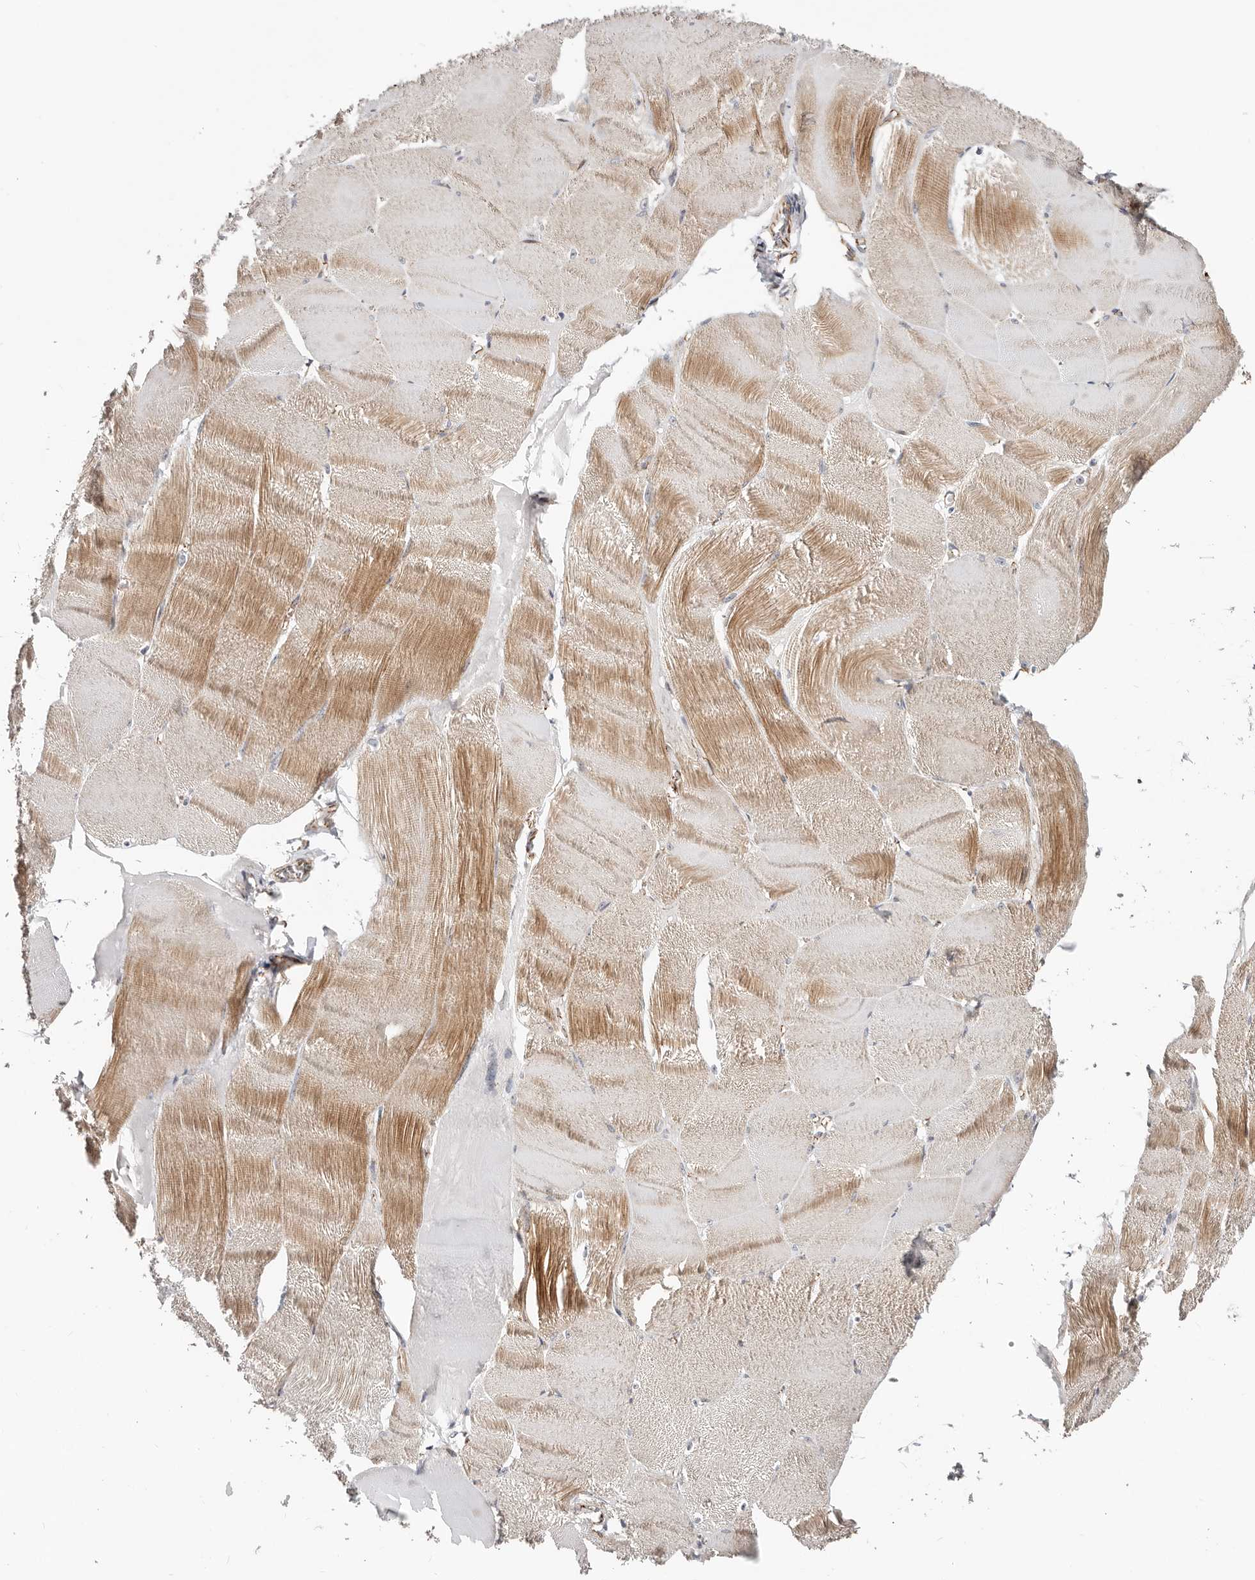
{"staining": {"intensity": "moderate", "quantity": "<25%", "location": "cytoplasmic/membranous"}, "tissue": "skeletal muscle", "cell_type": "Myocytes", "image_type": "normal", "snomed": [{"axis": "morphology", "description": "Normal tissue, NOS"}, {"axis": "morphology", "description": "Basal cell carcinoma"}, {"axis": "topography", "description": "Skeletal muscle"}], "caption": "A low amount of moderate cytoplasmic/membranous positivity is appreciated in approximately <25% of myocytes in normal skeletal muscle.", "gene": "CTNNB1", "patient": {"sex": "female", "age": 64}}